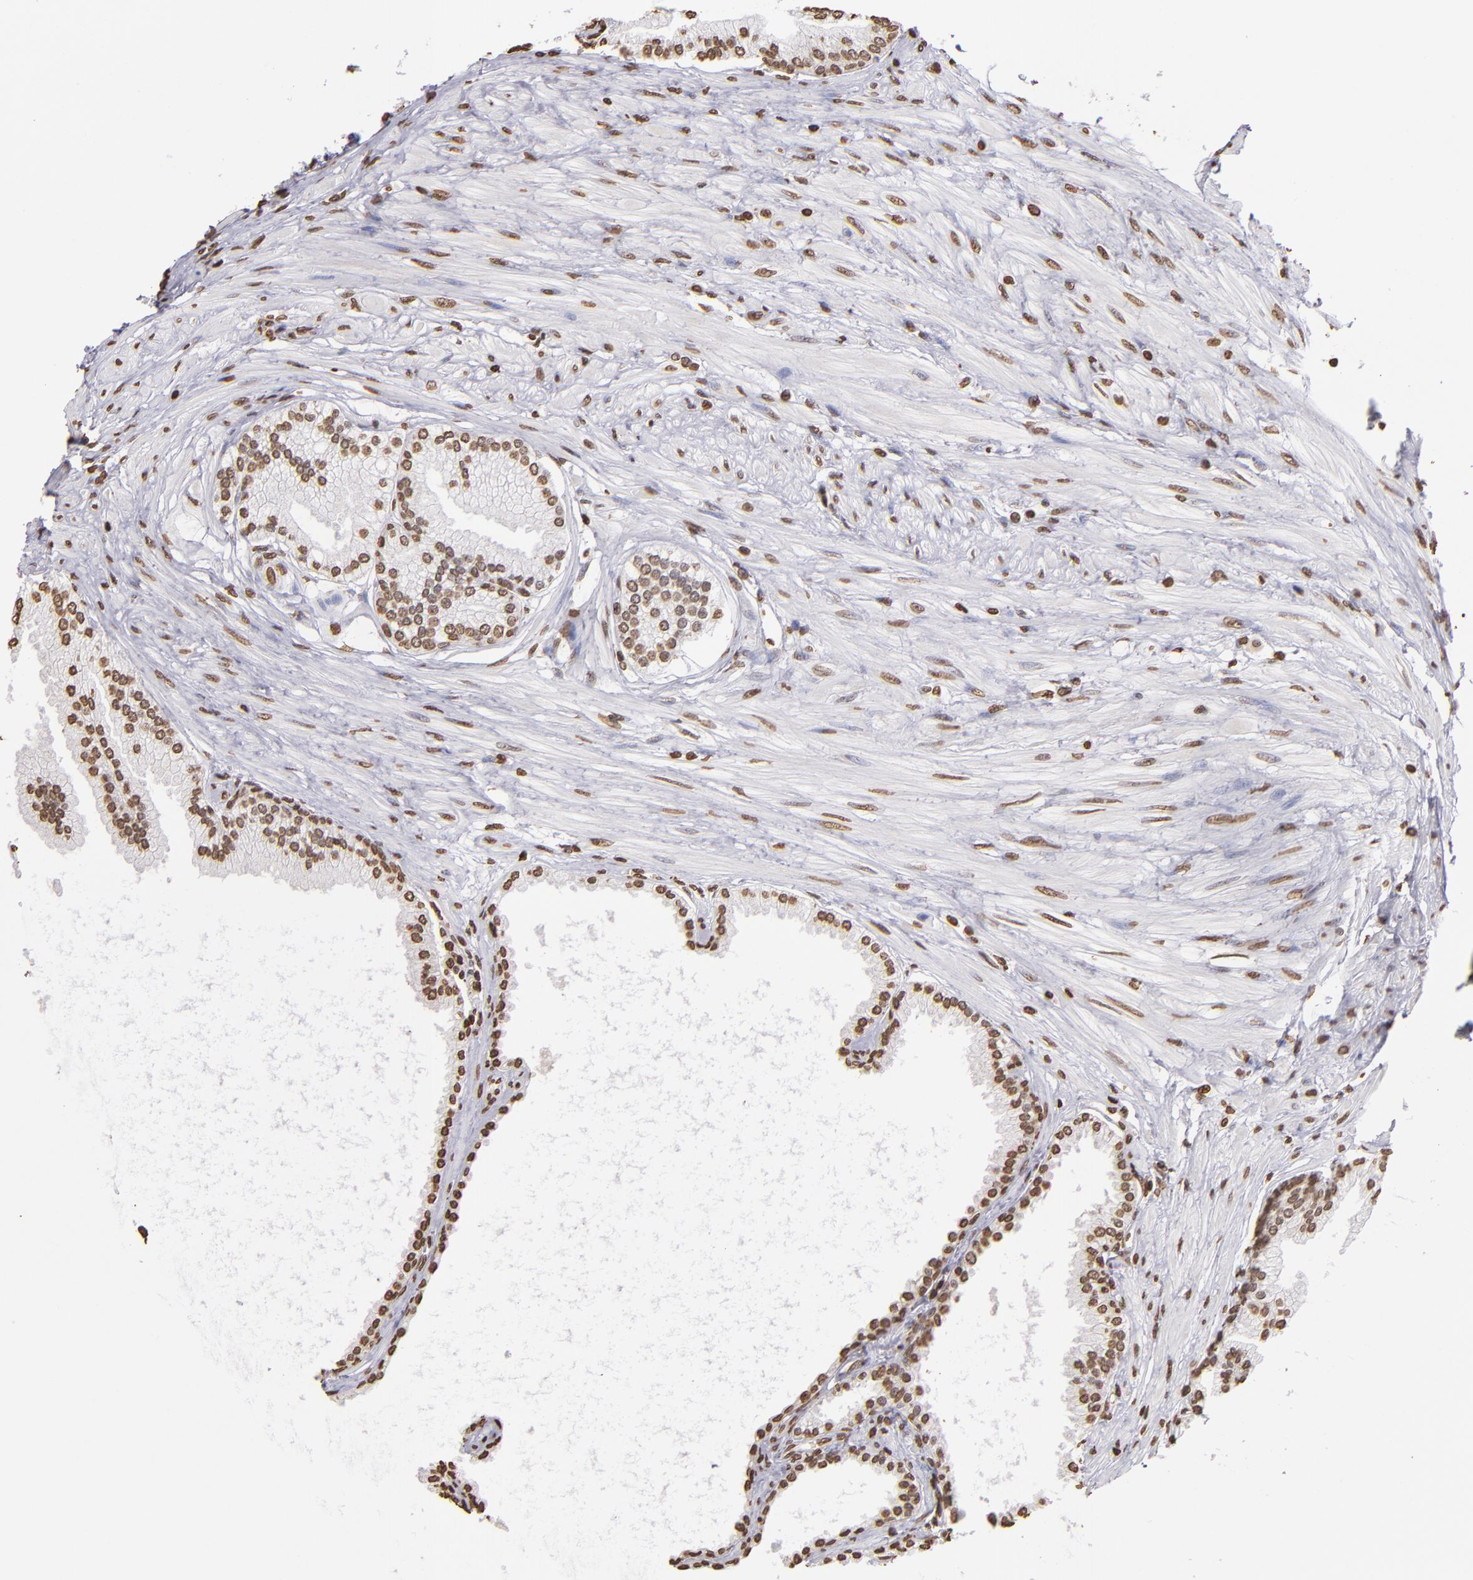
{"staining": {"intensity": "moderate", "quantity": ">75%", "location": "nuclear"}, "tissue": "prostate", "cell_type": "Glandular cells", "image_type": "normal", "snomed": [{"axis": "morphology", "description": "Normal tissue, NOS"}, {"axis": "topography", "description": "Prostate"}], "caption": "Immunohistochemical staining of benign prostate displays medium levels of moderate nuclear positivity in approximately >75% of glandular cells.", "gene": "LBX1", "patient": {"sex": "male", "age": 64}}